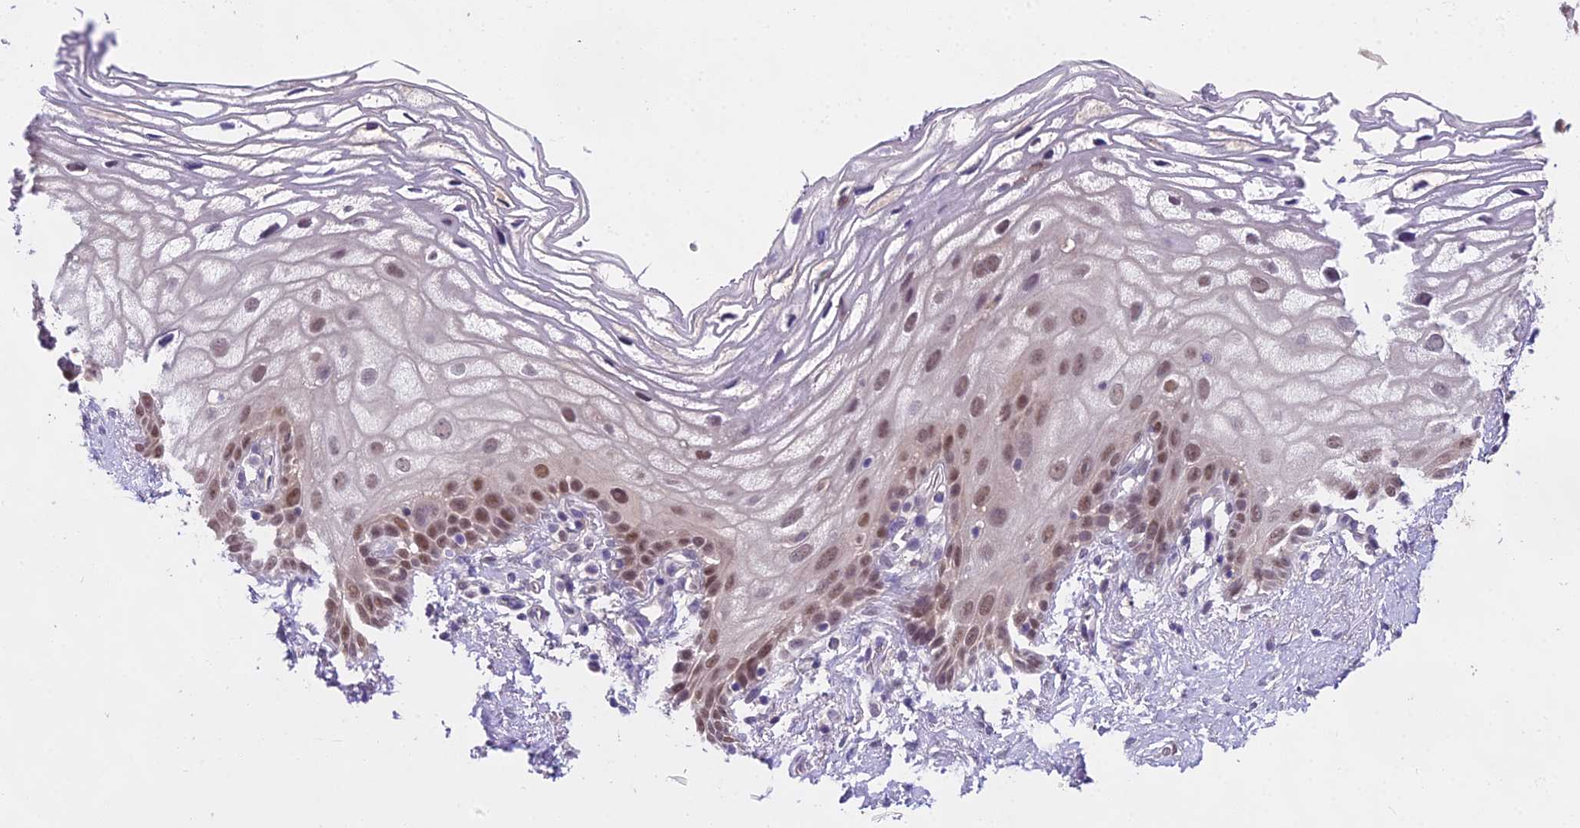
{"staining": {"intensity": "moderate", "quantity": "25%-75%", "location": "nuclear"}, "tissue": "vagina", "cell_type": "Squamous epithelial cells", "image_type": "normal", "snomed": [{"axis": "morphology", "description": "Normal tissue, NOS"}, {"axis": "morphology", "description": "Adenocarcinoma, NOS"}, {"axis": "topography", "description": "Rectum"}, {"axis": "topography", "description": "Vagina"}], "caption": "Unremarkable vagina displays moderate nuclear staining in about 25%-75% of squamous epithelial cells, visualized by immunohistochemistry.", "gene": "MAT2A", "patient": {"sex": "female", "age": 71}}